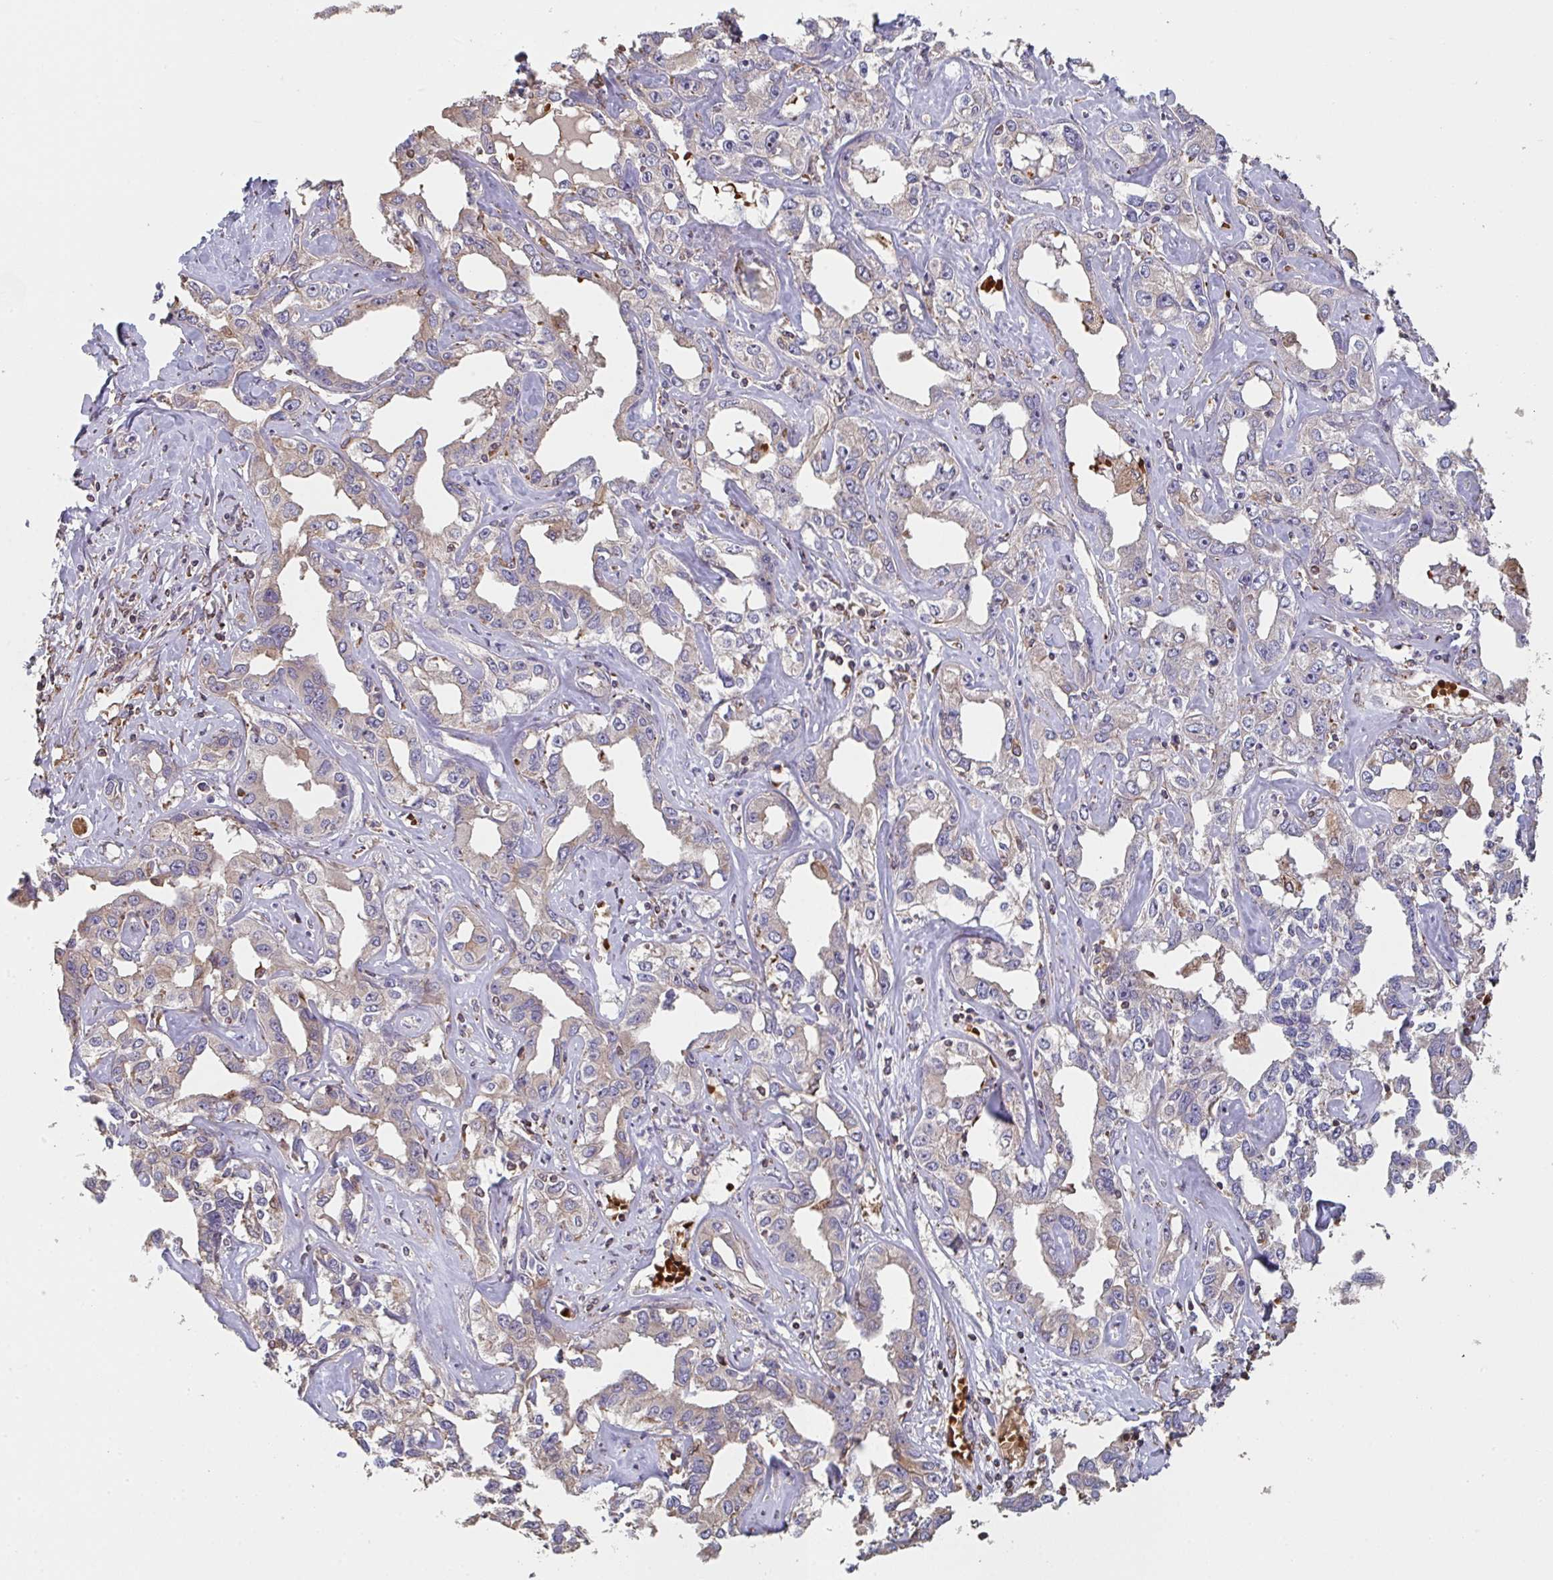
{"staining": {"intensity": "weak", "quantity": "<25%", "location": "cytoplasmic/membranous"}, "tissue": "liver cancer", "cell_type": "Tumor cells", "image_type": "cancer", "snomed": [{"axis": "morphology", "description": "Cholangiocarcinoma"}, {"axis": "topography", "description": "Liver"}], "caption": "Liver cancer (cholangiocarcinoma) stained for a protein using IHC reveals no staining tumor cells.", "gene": "POLG", "patient": {"sex": "male", "age": 59}}